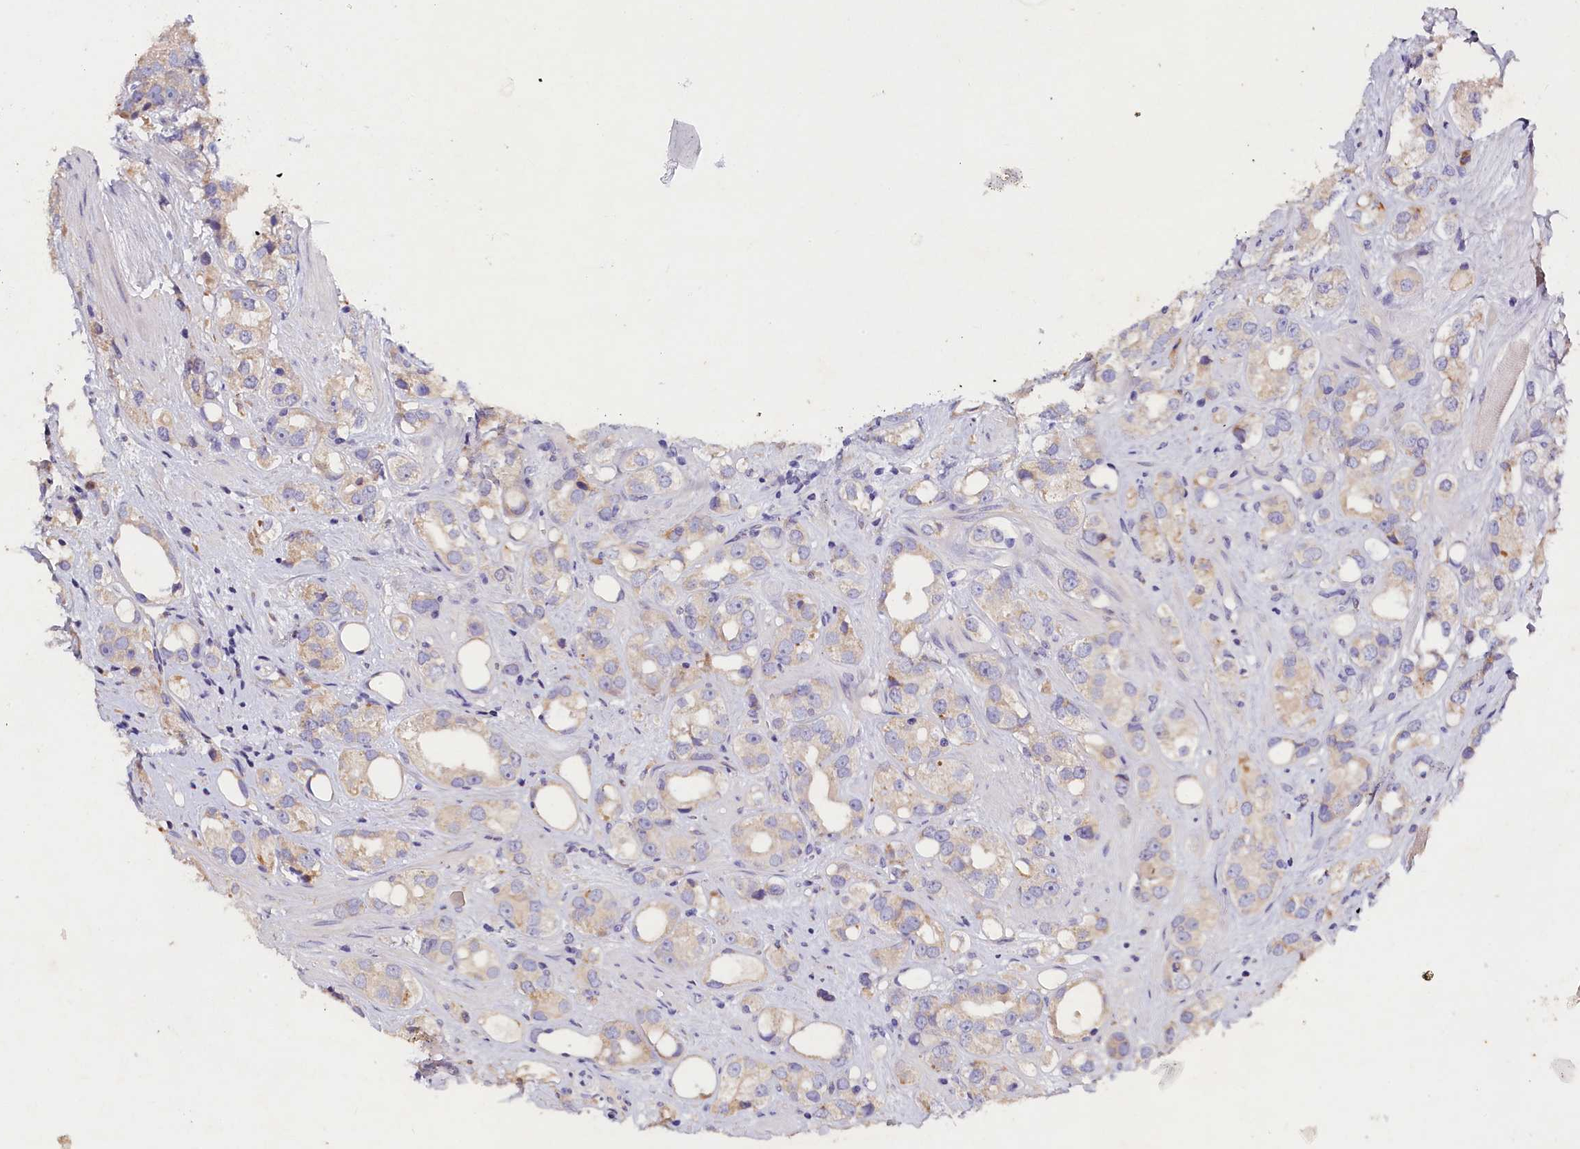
{"staining": {"intensity": "weak", "quantity": "25%-75%", "location": "cytoplasmic/membranous"}, "tissue": "prostate cancer", "cell_type": "Tumor cells", "image_type": "cancer", "snomed": [{"axis": "morphology", "description": "Adenocarcinoma, NOS"}, {"axis": "topography", "description": "Prostate"}], "caption": "Prostate adenocarcinoma stained for a protein reveals weak cytoplasmic/membranous positivity in tumor cells.", "gene": "ST7L", "patient": {"sex": "male", "age": 79}}